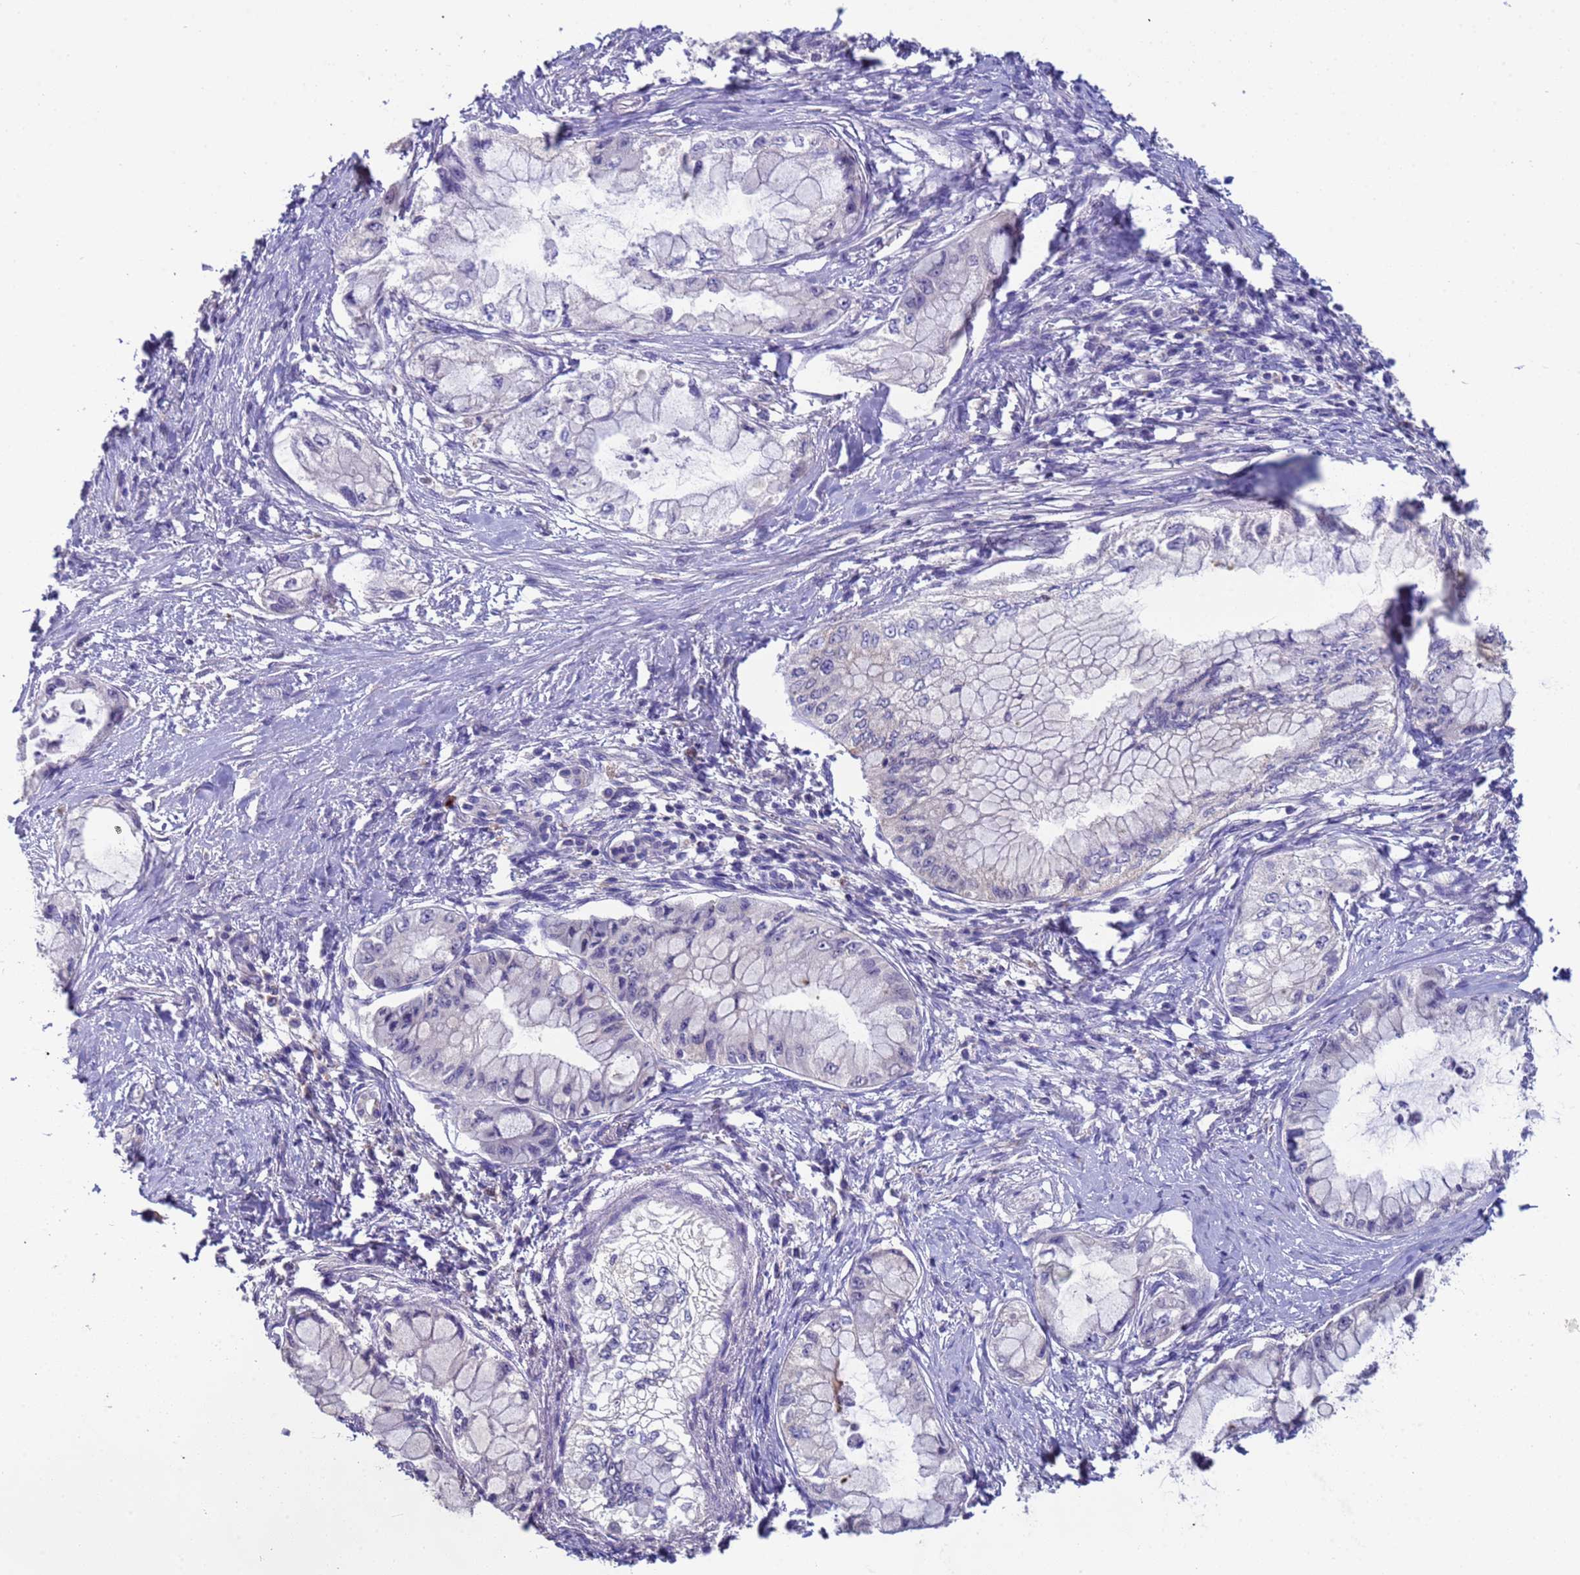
{"staining": {"intensity": "negative", "quantity": "none", "location": "none"}, "tissue": "pancreatic cancer", "cell_type": "Tumor cells", "image_type": "cancer", "snomed": [{"axis": "morphology", "description": "Adenocarcinoma, NOS"}, {"axis": "topography", "description": "Pancreas"}], "caption": "Tumor cells show no significant protein expression in pancreatic cancer.", "gene": "ZNF248", "patient": {"sex": "male", "age": 48}}